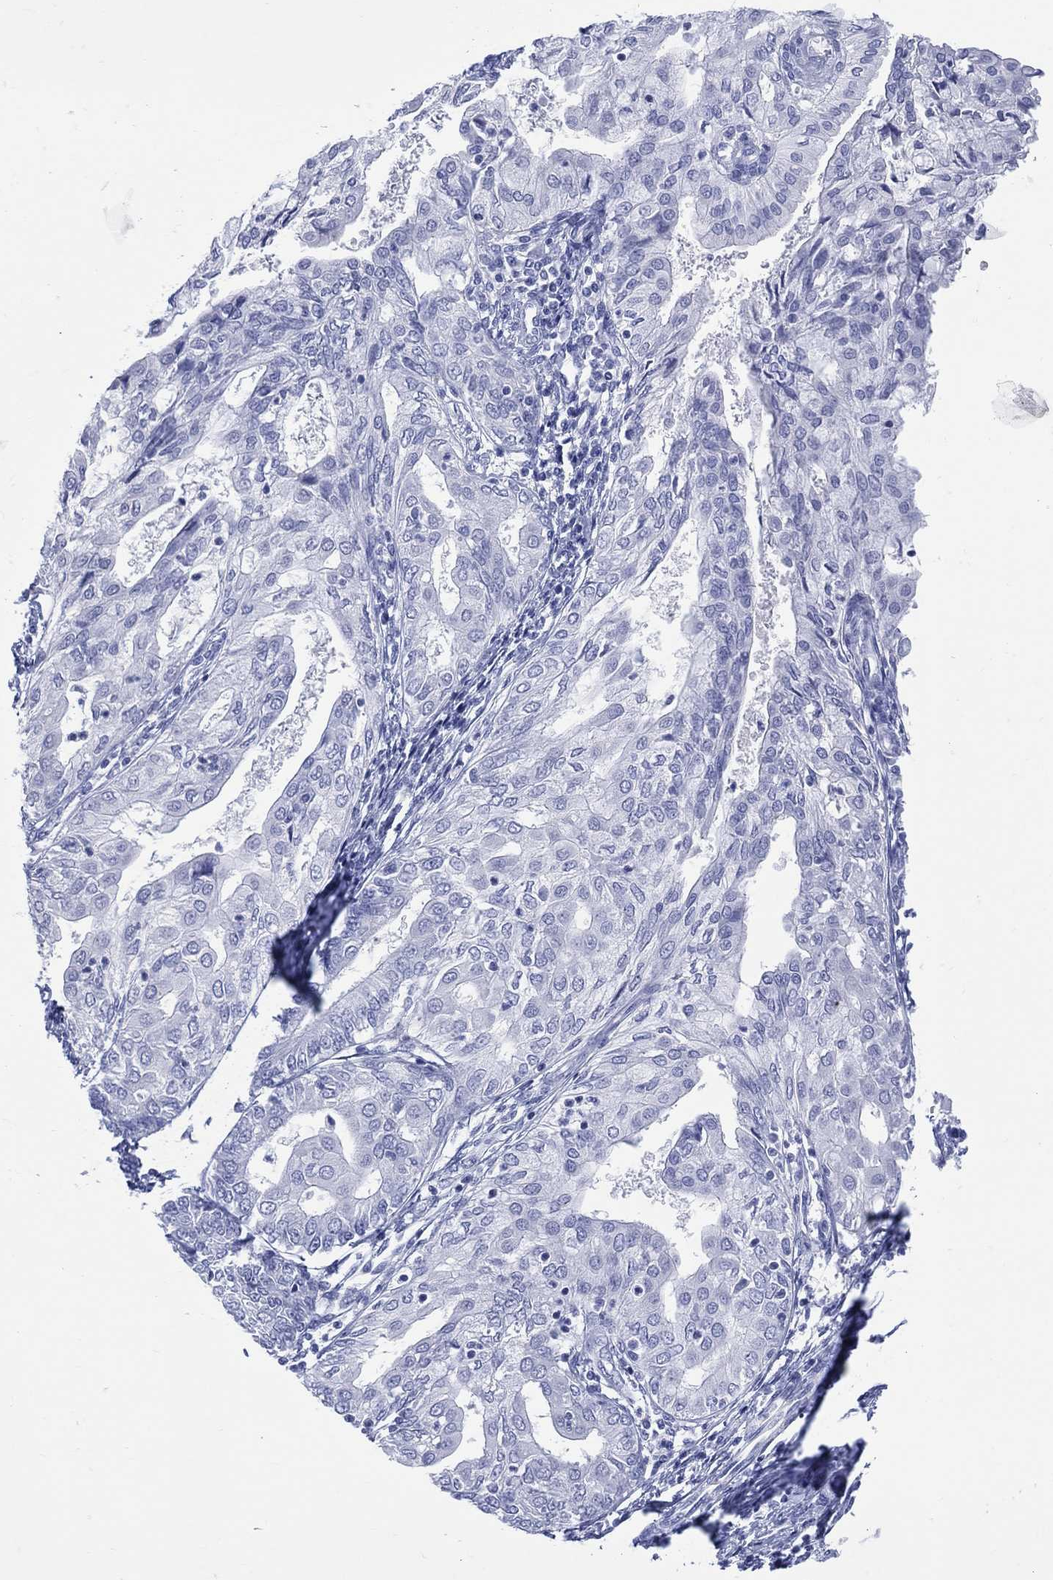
{"staining": {"intensity": "negative", "quantity": "none", "location": "none"}, "tissue": "endometrial cancer", "cell_type": "Tumor cells", "image_type": "cancer", "snomed": [{"axis": "morphology", "description": "Adenocarcinoma, NOS"}, {"axis": "topography", "description": "Endometrium"}], "caption": "Immunohistochemical staining of endometrial cancer (adenocarcinoma) reveals no significant staining in tumor cells. The staining was performed using DAB to visualize the protein expression in brown, while the nuclei were stained in blue with hematoxylin (Magnification: 20x).", "gene": "LRRD1", "patient": {"sex": "female", "age": 68}}